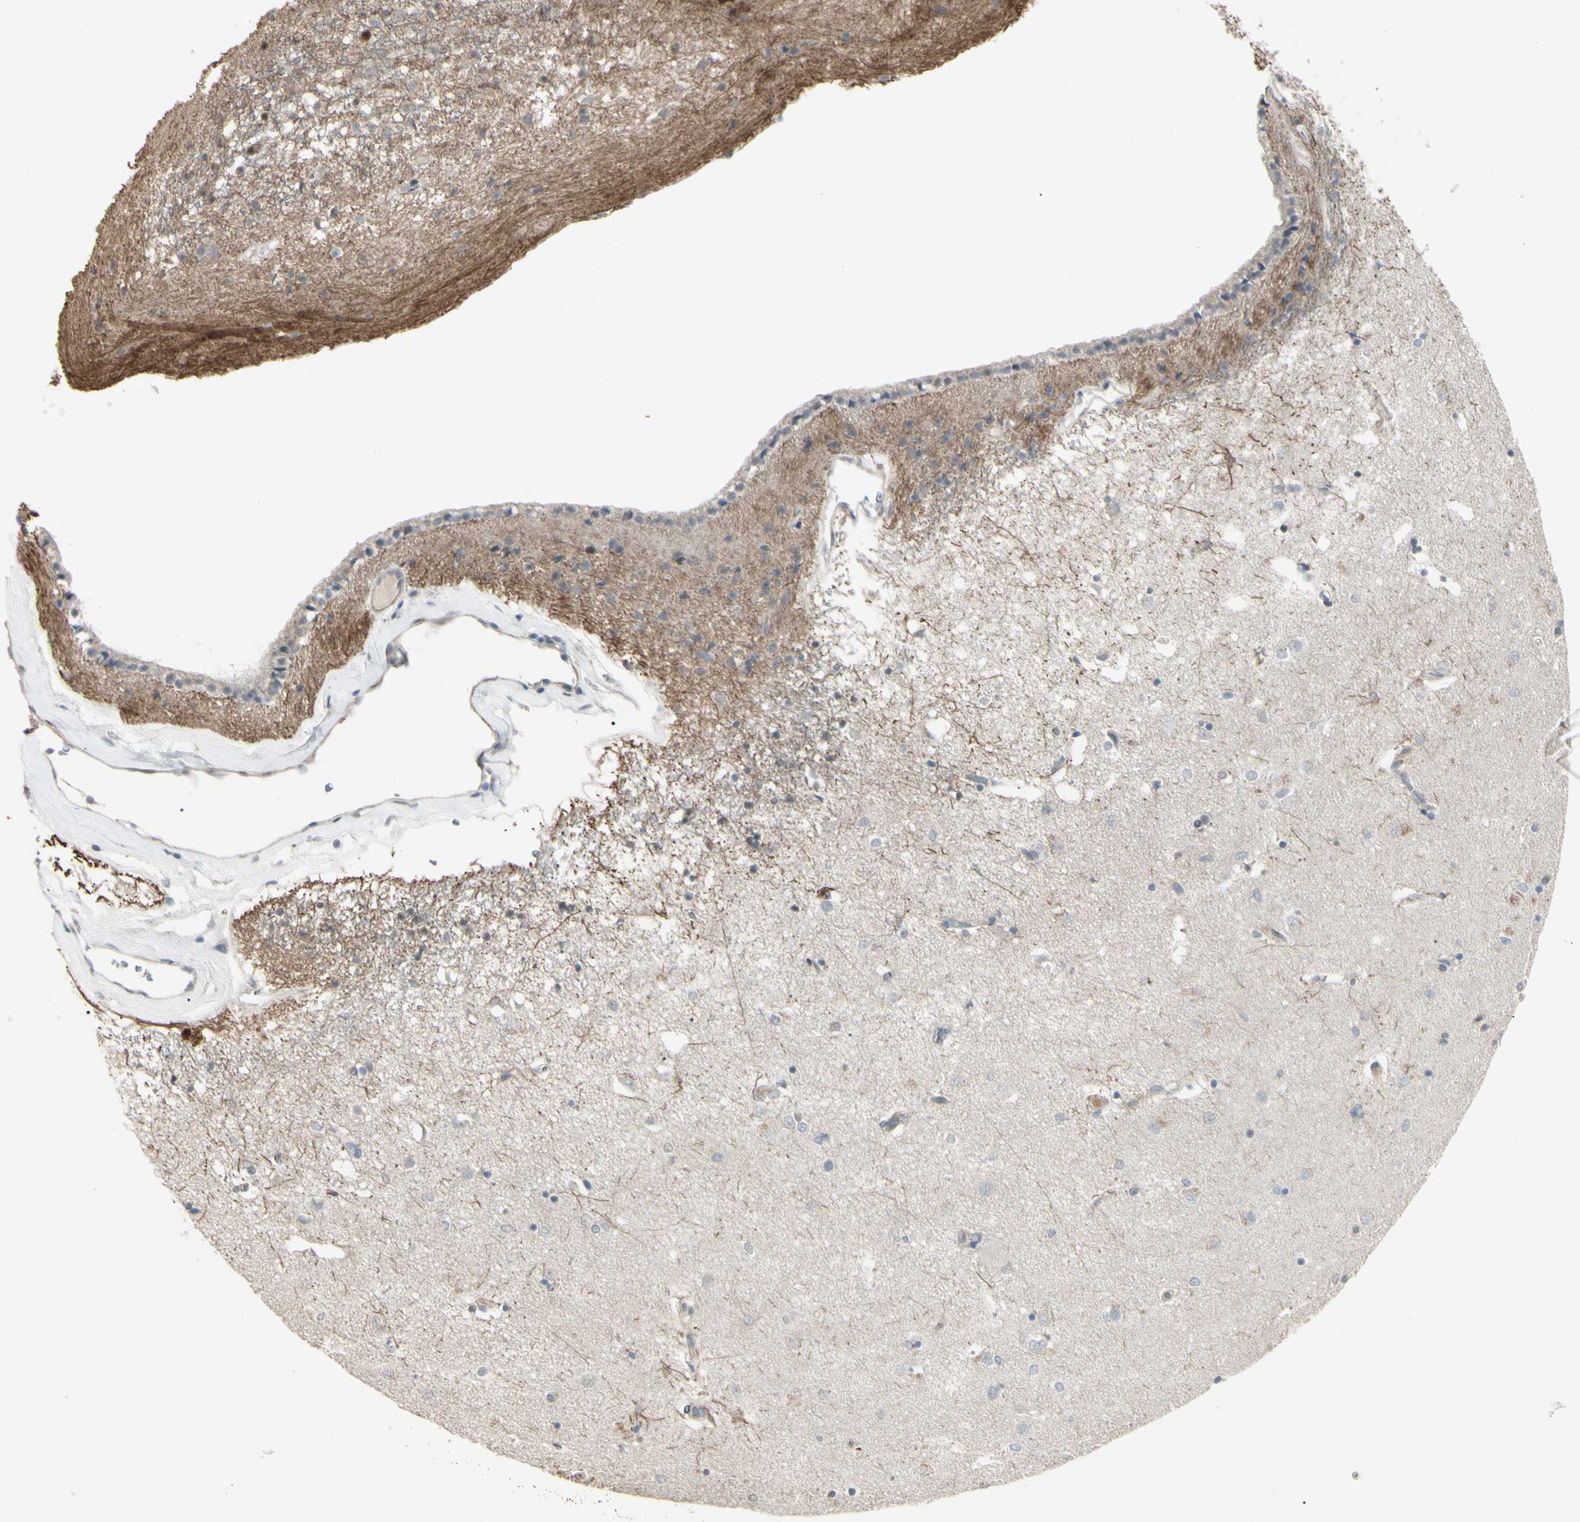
{"staining": {"intensity": "negative", "quantity": "none", "location": "none"}, "tissue": "caudate", "cell_type": "Glial cells", "image_type": "normal", "snomed": [{"axis": "morphology", "description": "Normal tissue, NOS"}, {"axis": "topography", "description": "Lateral ventricle wall"}], "caption": "An IHC histopathology image of unremarkable caudate is shown. There is no staining in glial cells of caudate.", "gene": "PIAS4", "patient": {"sex": "female", "age": 54}}